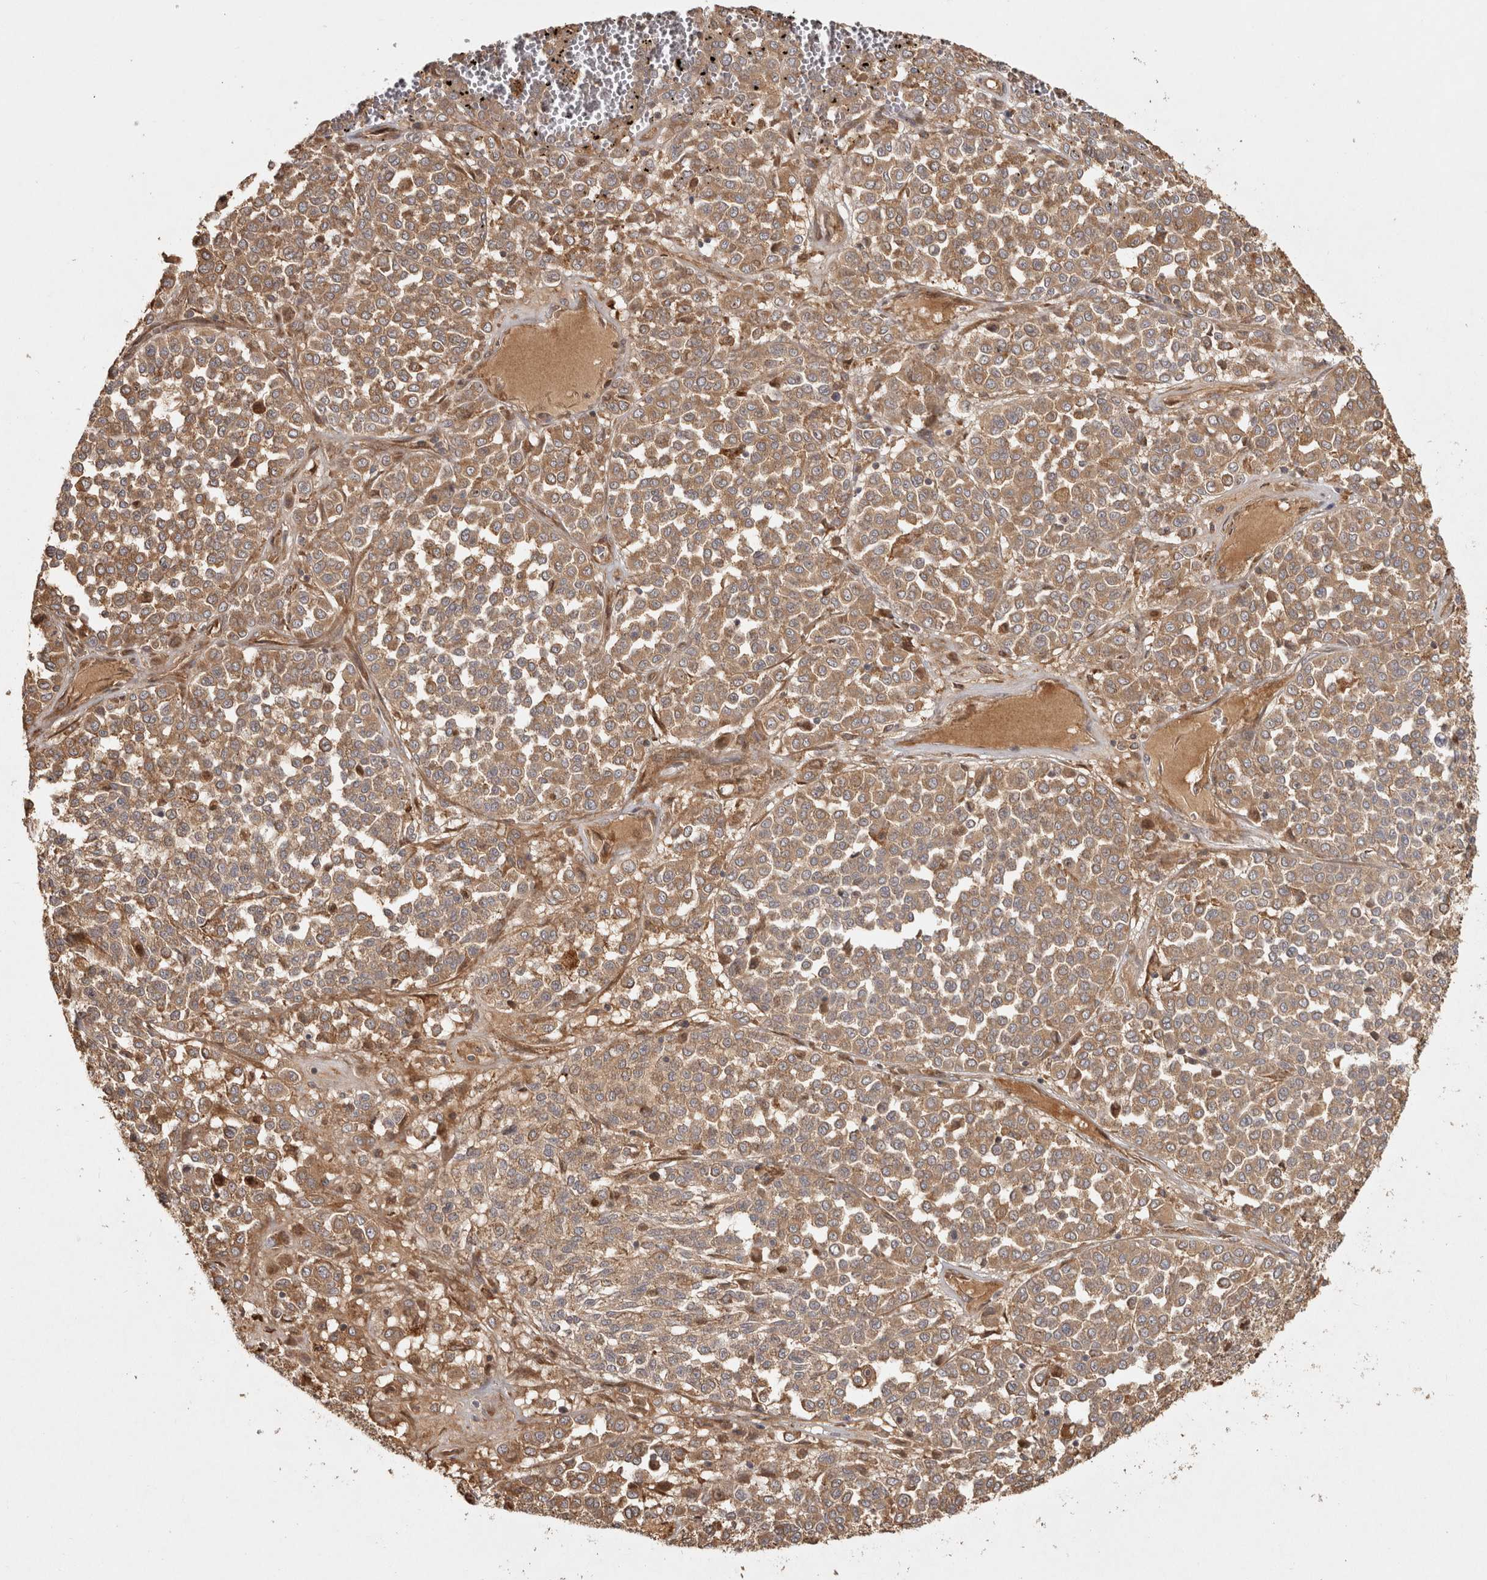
{"staining": {"intensity": "moderate", "quantity": ">75%", "location": "cytoplasmic/membranous"}, "tissue": "melanoma", "cell_type": "Tumor cells", "image_type": "cancer", "snomed": [{"axis": "morphology", "description": "Malignant melanoma, Metastatic site"}, {"axis": "topography", "description": "Pancreas"}], "caption": "This image shows IHC staining of melanoma, with medium moderate cytoplasmic/membranous expression in about >75% of tumor cells.", "gene": "CAMSAP2", "patient": {"sex": "female", "age": 30}}